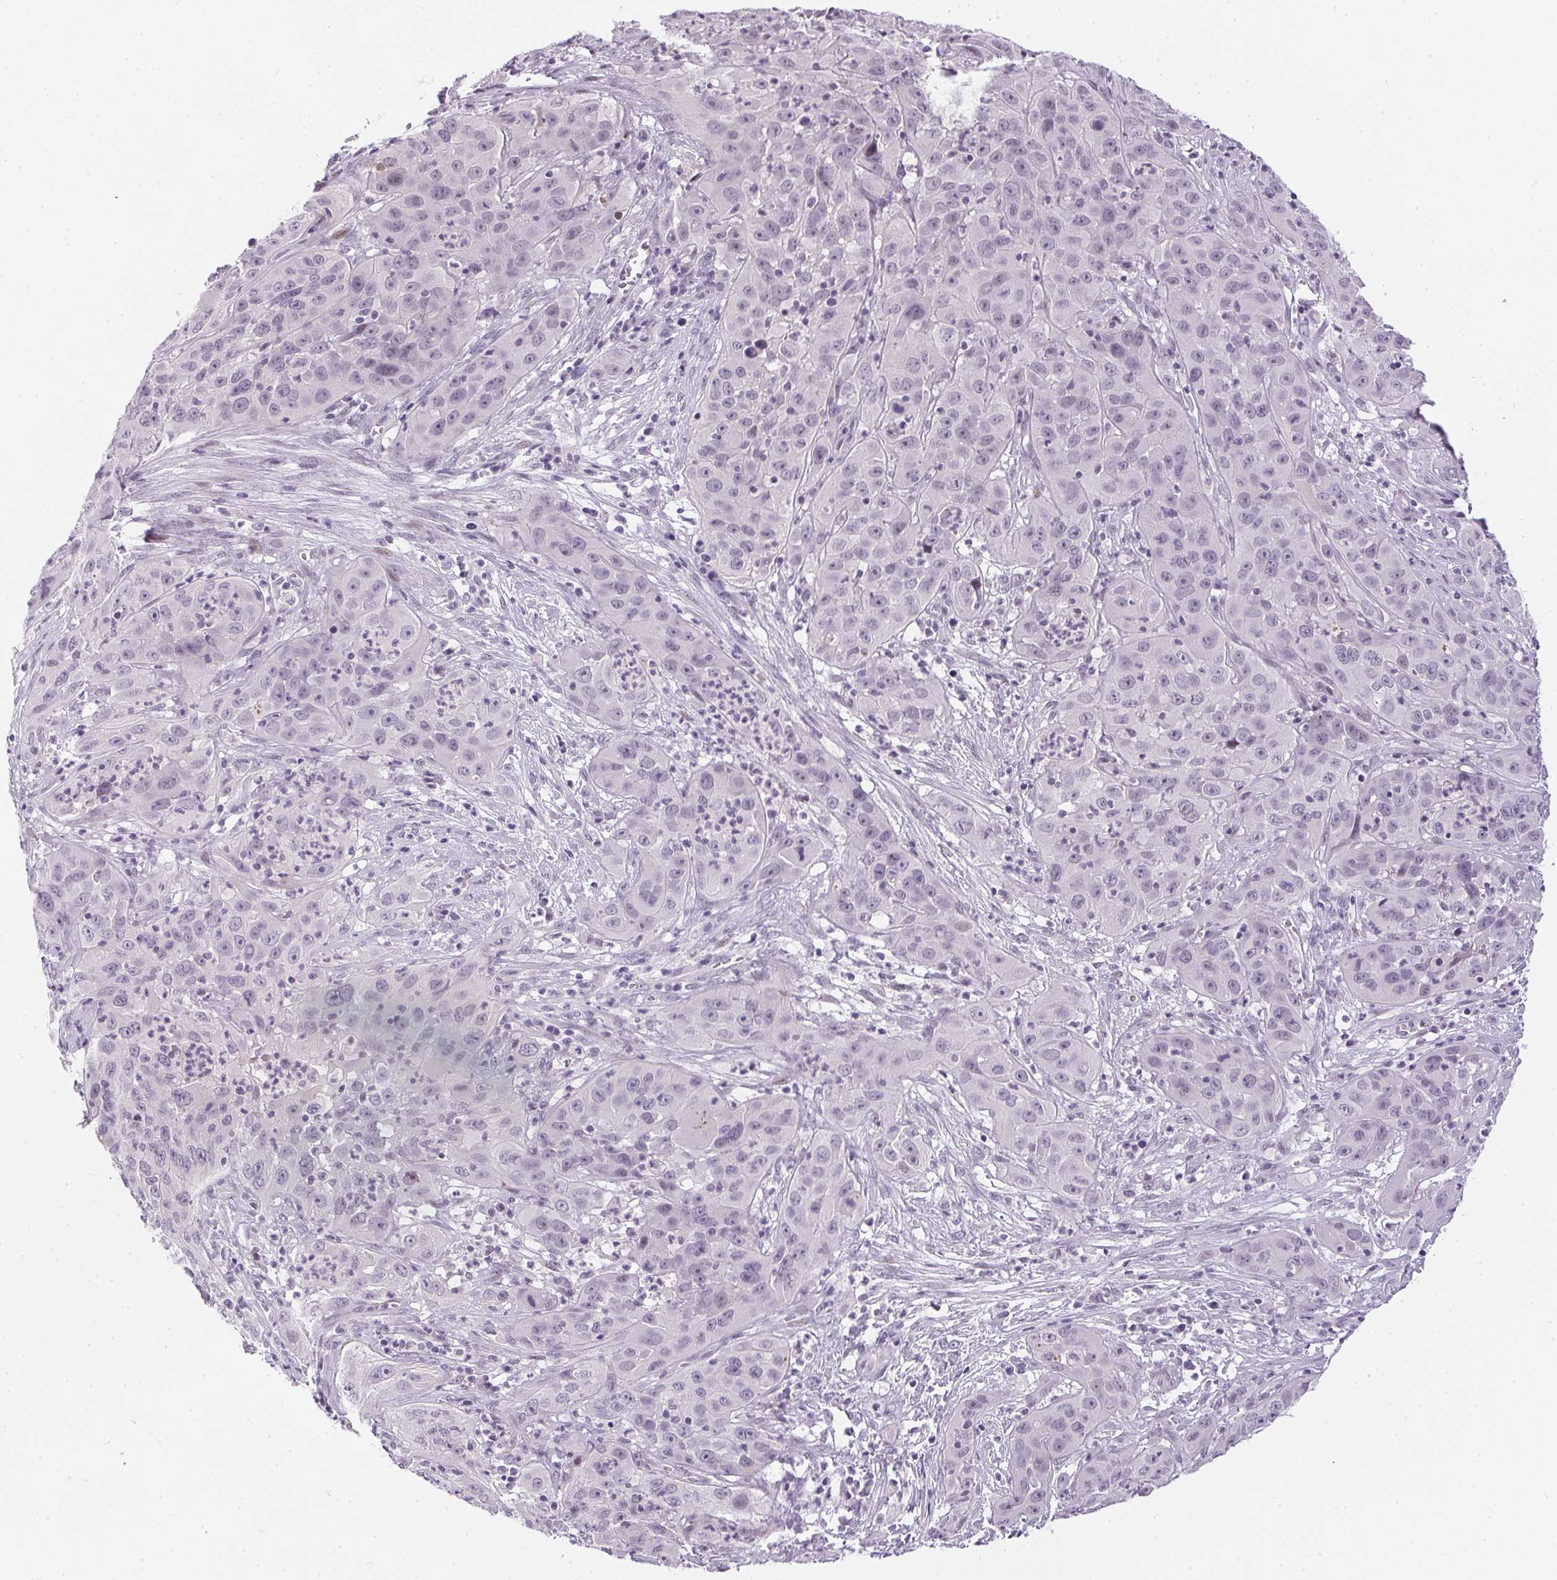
{"staining": {"intensity": "negative", "quantity": "none", "location": "none"}, "tissue": "cervical cancer", "cell_type": "Tumor cells", "image_type": "cancer", "snomed": [{"axis": "morphology", "description": "Squamous cell carcinoma, NOS"}, {"axis": "topography", "description": "Cervix"}], "caption": "DAB immunohistochemical staining of squamous cell carcinoma (cervical) exhibits no significant expression in tumor cells. (Stains: DAB immunohistochemistry with hematoxylin counter stain, Microscopy: brightfield microscopy at high magnification).", "gene": "GSDMC", "patient": {"sex": "female", "age": 32}}